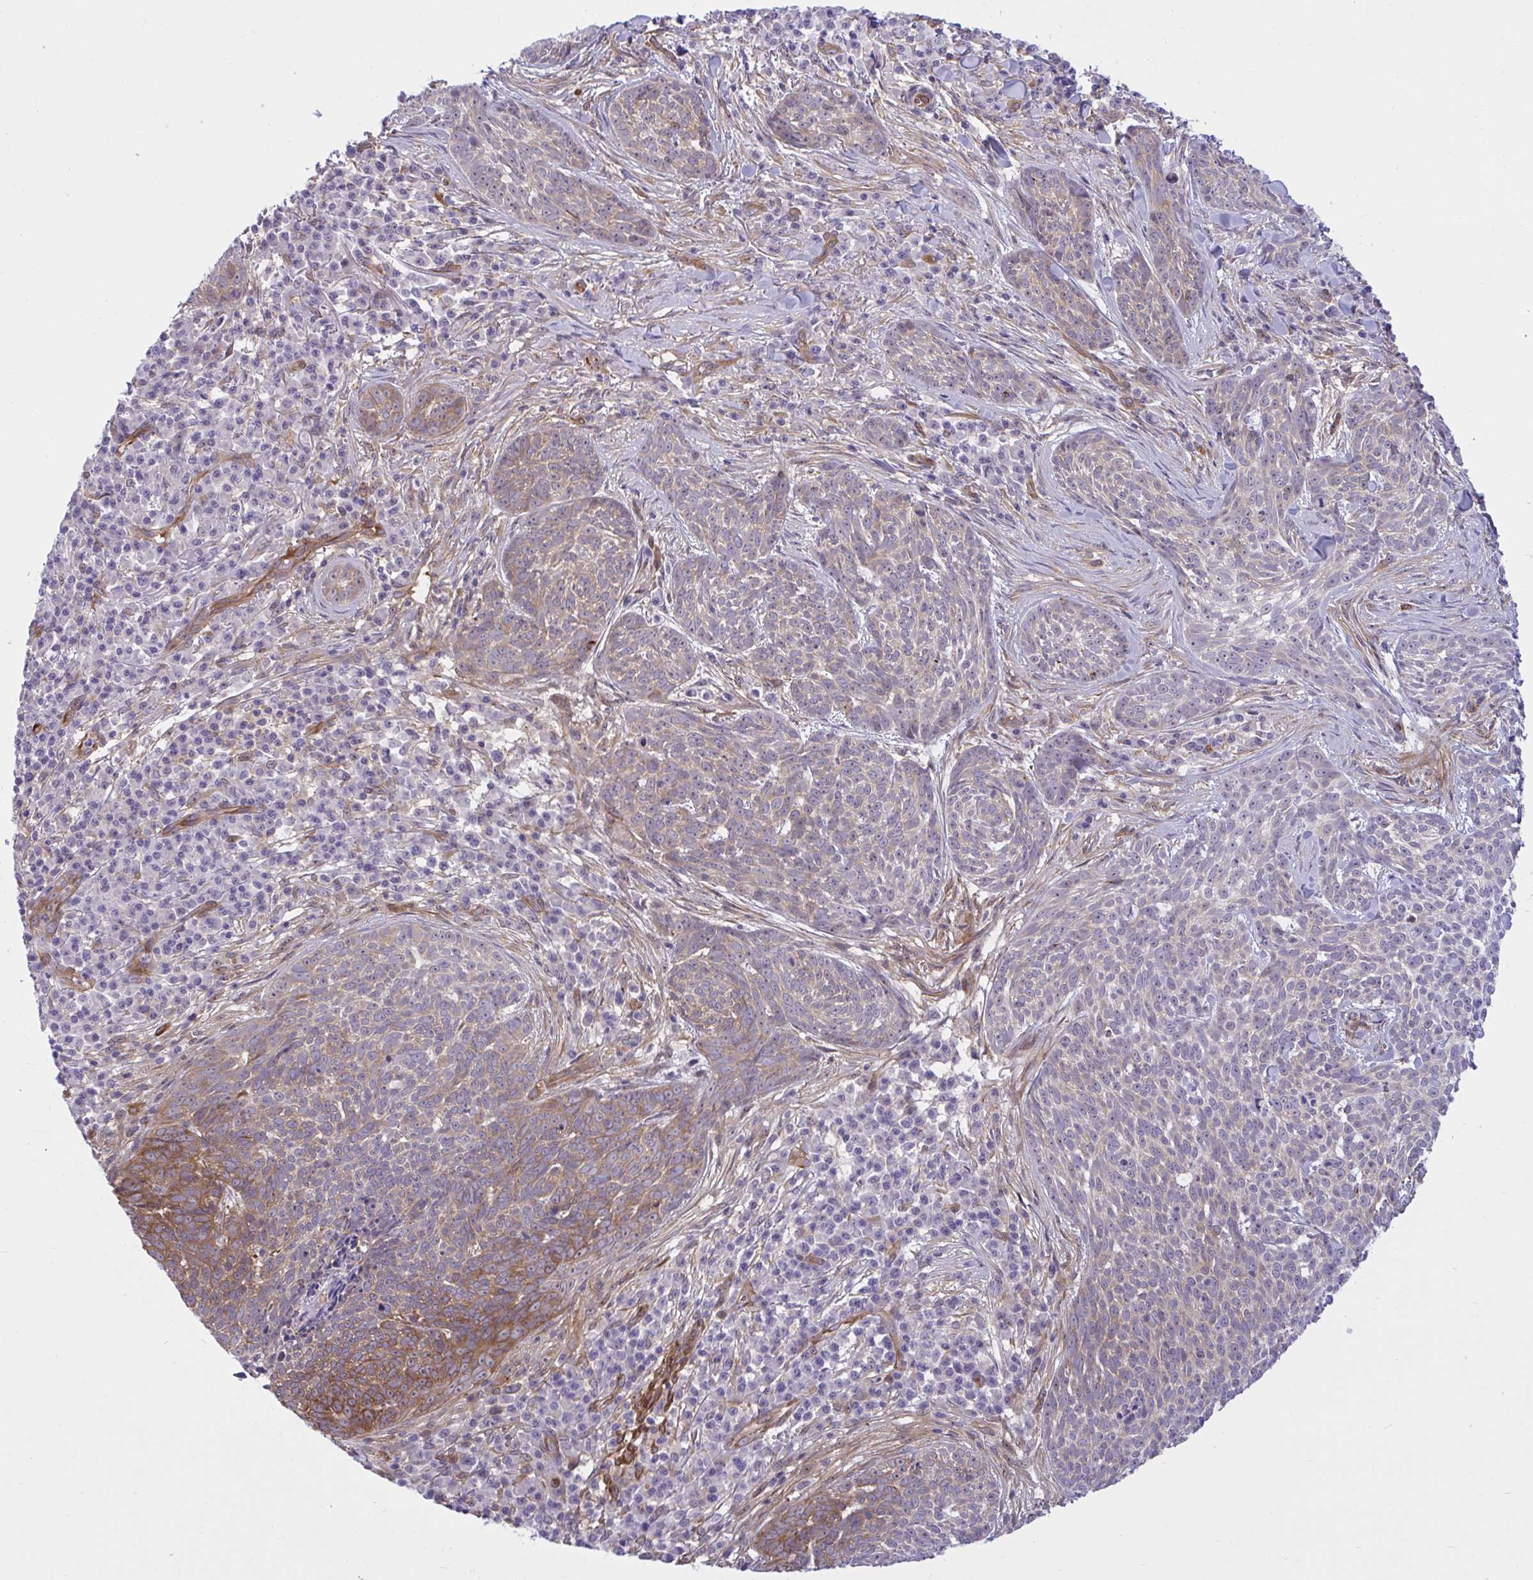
{"staining": {"intensity": "moderate", "quantity": "25%-75%", "location": "cytoplasmic/membranous"}, "tissue": "skin cancer", "cell_type": "Tumor cells", "image_type": "cancer", "snomed": [{"axis": "morphology", "description": "Basal cell carcinoma"}, {"axis": "topography", "description": "Skin"}], "caption": "Human skin cancer (basal cell carcinoma) stained with a brown dye shows moderate cytoplasmic/membranous positive positivity in about 25%-75% of tumor cells.", "gene": "PRRT4", "patient": {"sex": "female", "age": 93}}